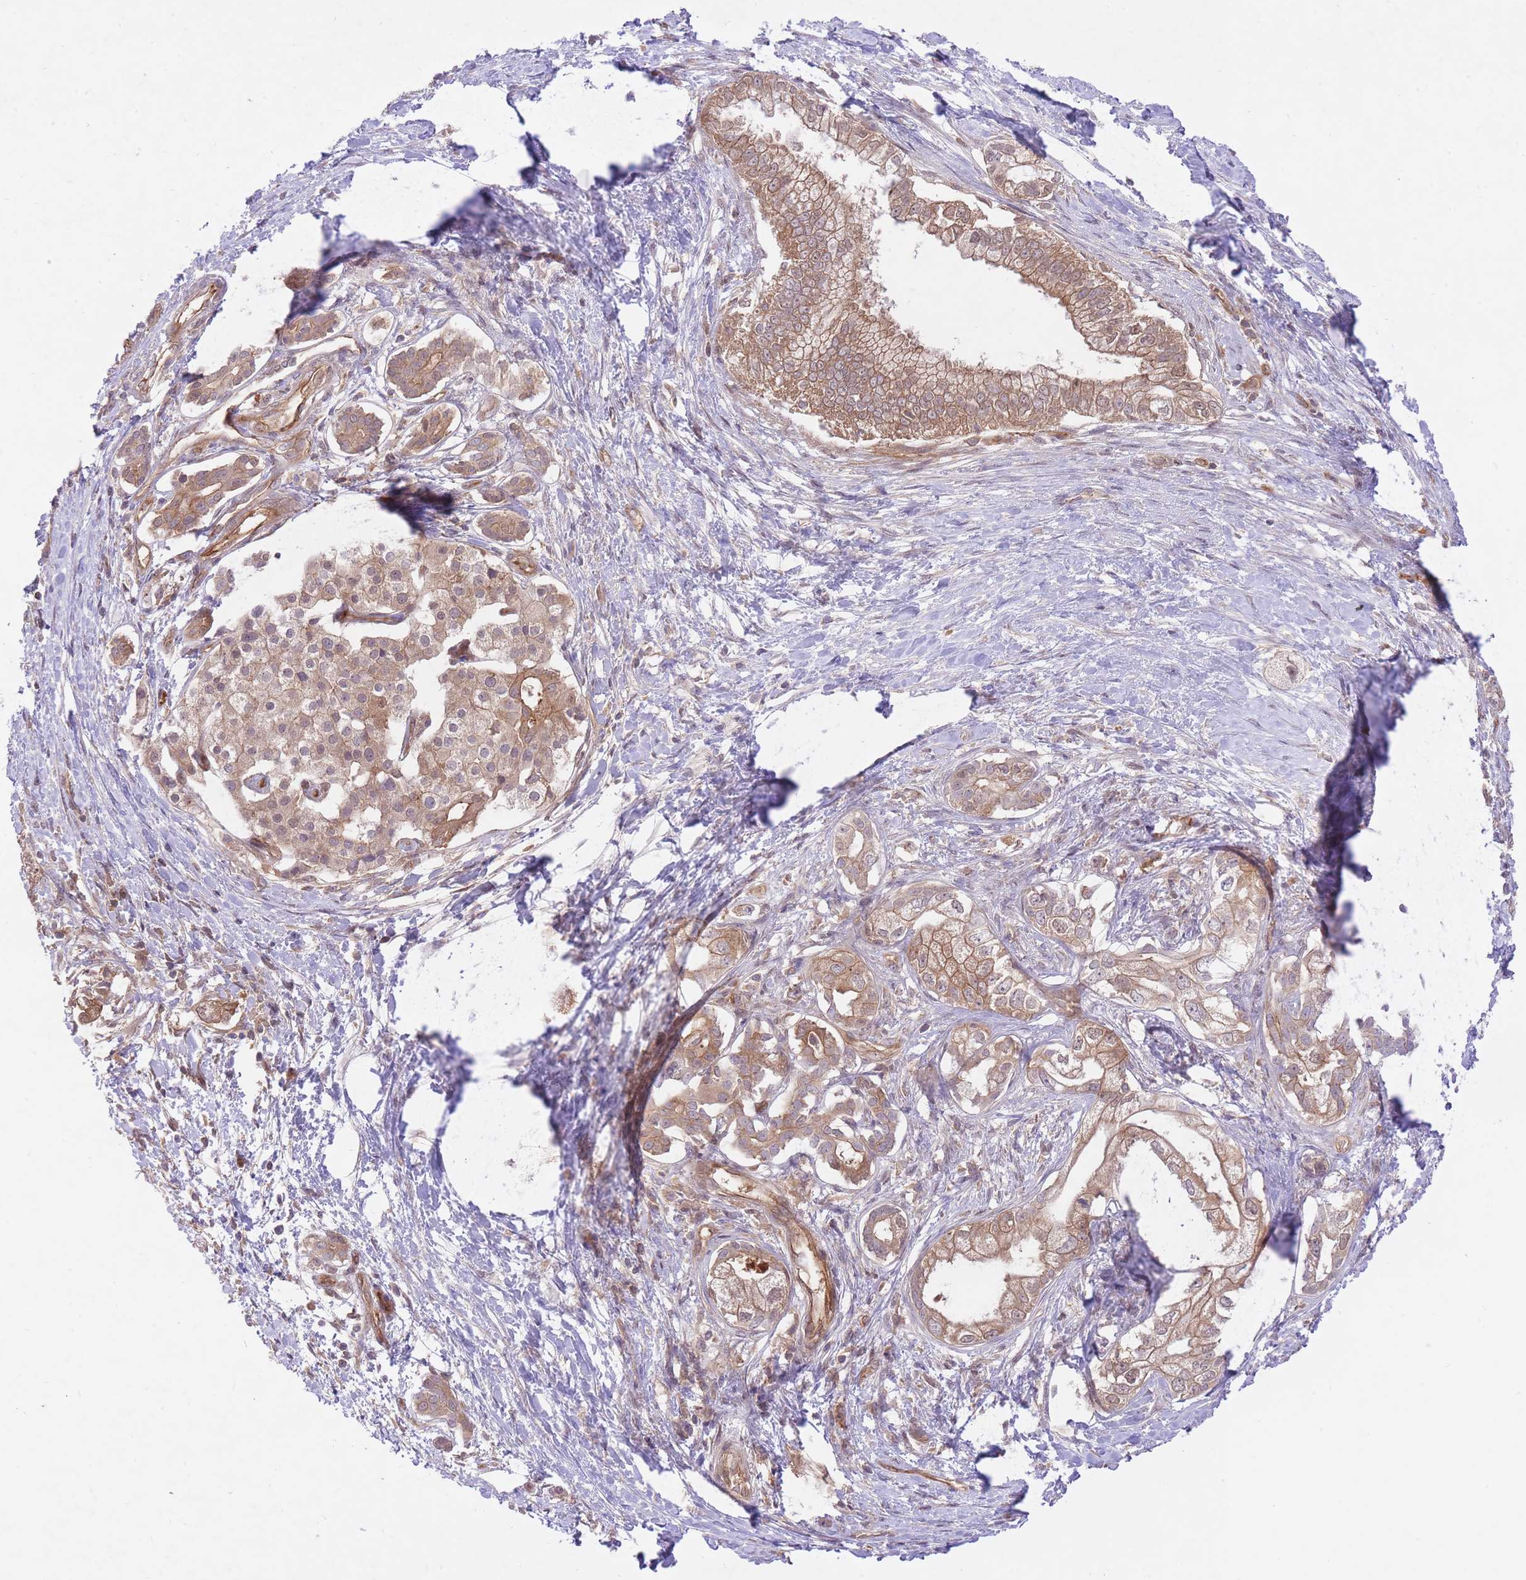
{"staining": {"intensity": "moderate", "quantity": ">75%", "location": "cytoplasmic/membranous"}, "tissue": "pancreatic cancer", "cell_type": "Tumor cells", "image_type": "cancer", "snomed": [{"axis": "morphology", "description": "Adenocarcinoma, NOS"}, {"axis": "topography", "description": "Pancreas"}], "caption": "High-power microscopy captured an immunohistochemistry micrograph of pancreatic cancer (adenocarcinoma), revealing moderate cytoplasmic/membranous positivity in approximately >75% of tumor cells. (Stains: DAB (3,3'-diaminobenzidine) in brown, nuclei in blue, Microscopy: brightfield microscopy at high magnification).", "gene": "PREP", "patient": {"sex": "male", "age": 70}}